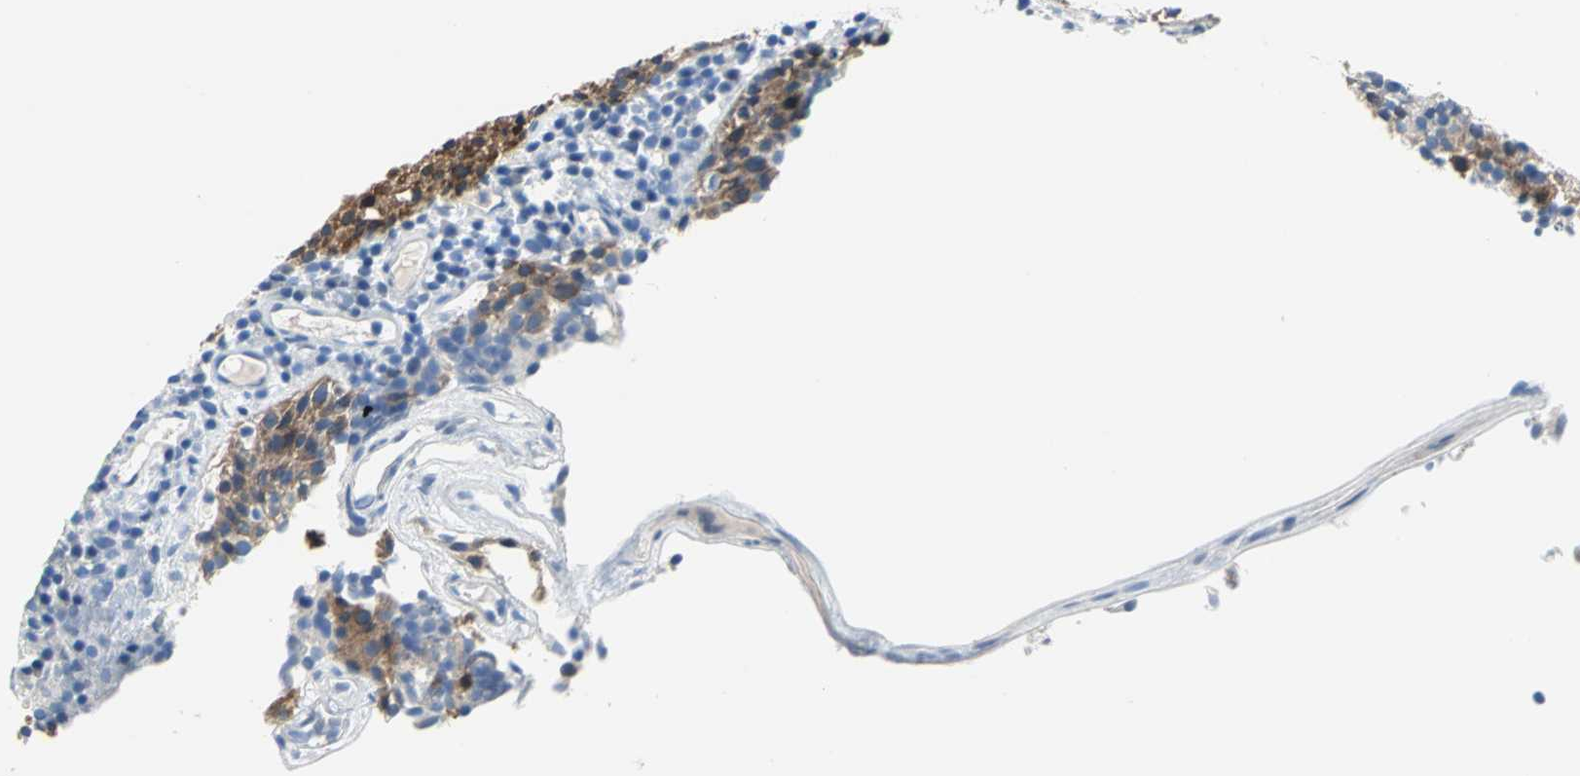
{"staining": {"intensity": "moderate", "quantity": ">75%", "location": "cytoplasmic/membranous"}, "tissue": "urothelial cancer", "cell_type": "Tumor cells", "image_type": "cancer", "snomed": [{"axis": "morphology", "description": "Urothelial carcinoma, Low grade"}, {"axis": "topography", "description": "Urinary bladder"}], "caption": "A histopathology image of human low-grade urothelial carcinoma stained for a protein displays moderate cytoplasmic/membranous brown staining in tumor cells.", "gene": "SFN", "patient": {"sex": "male", "age": 85}}